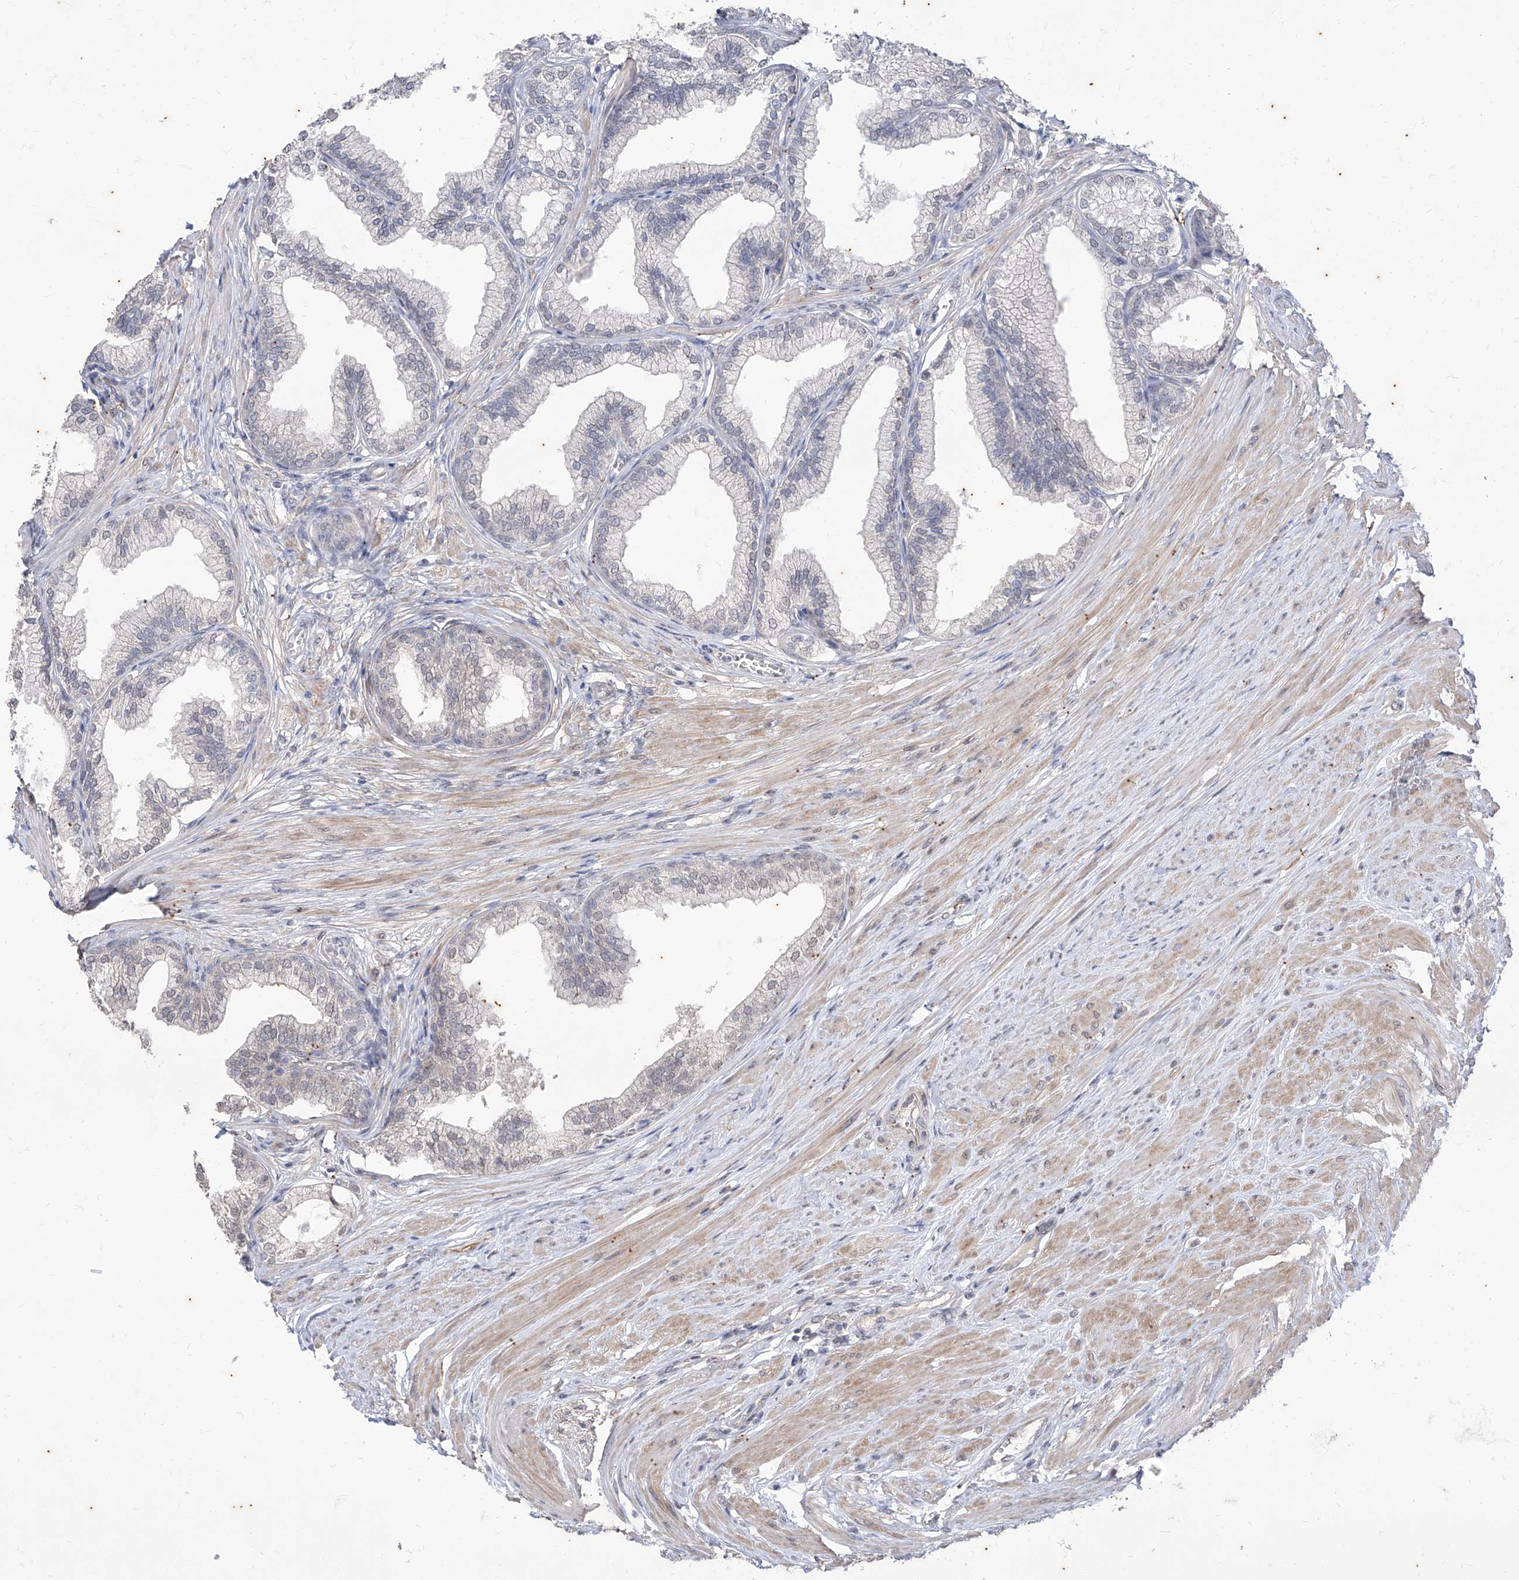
{"staining": {"intensity": "negative", "quantity": "none", "location": "none"}, "tissue": "prostate", "cell_type": "Glandular cells", "image_type": "normal", "snomed": [{"axis": "morphology", "description": "Normal tissue, NOS"}, {"axis": "morphology", "description": "Urothelial carcinoma, Low grade"}, {"axis": "topography", "description": "Urinary bladder"}, {"axis": "topography", "description": "Prostate"}], "caption": "A photomicrograph of human prostate is negative for staining in glandular cells. (Brightfield microscopy of DAB immunohistochemistry at high magnification).", "gene": "PHF20L1", "patient": {"sex": "male", "age": 60}}